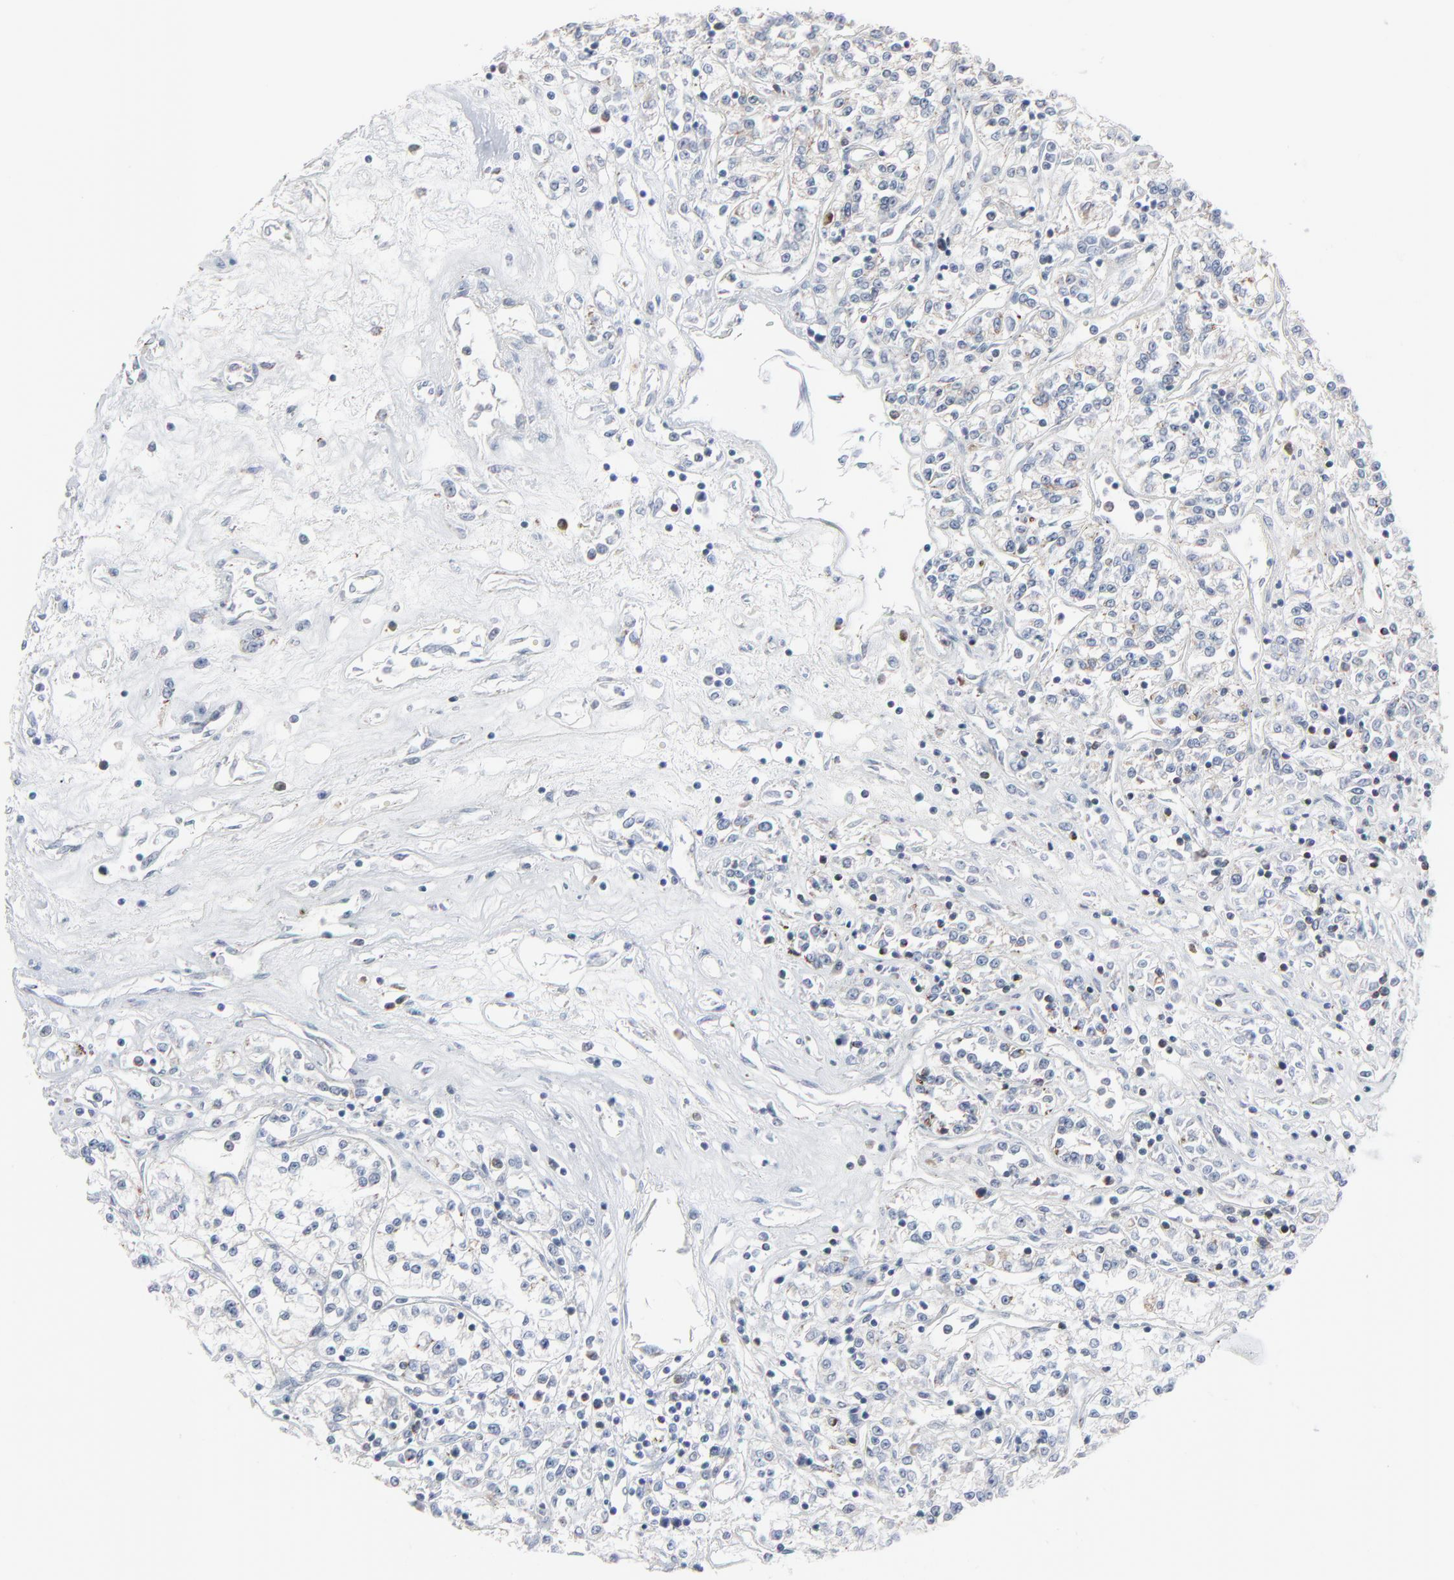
{"staining": {"intensity": "negative", "quantity": "none", "location": "none"}, "tissue": "renal cancer", "cell_type": "Tumor cells", "image_type": "cancer", "snomed": [{"axis": "morphology", "description": "Adenocarcinoma, NOS"}, {"axis": "topography", "description": "Kidney"}], "caption": "Tumor cells show no significant expression in renal adenocarcinoma.", "gene": "PHGDH", "patient": {"sex": "female", "age": 76}}